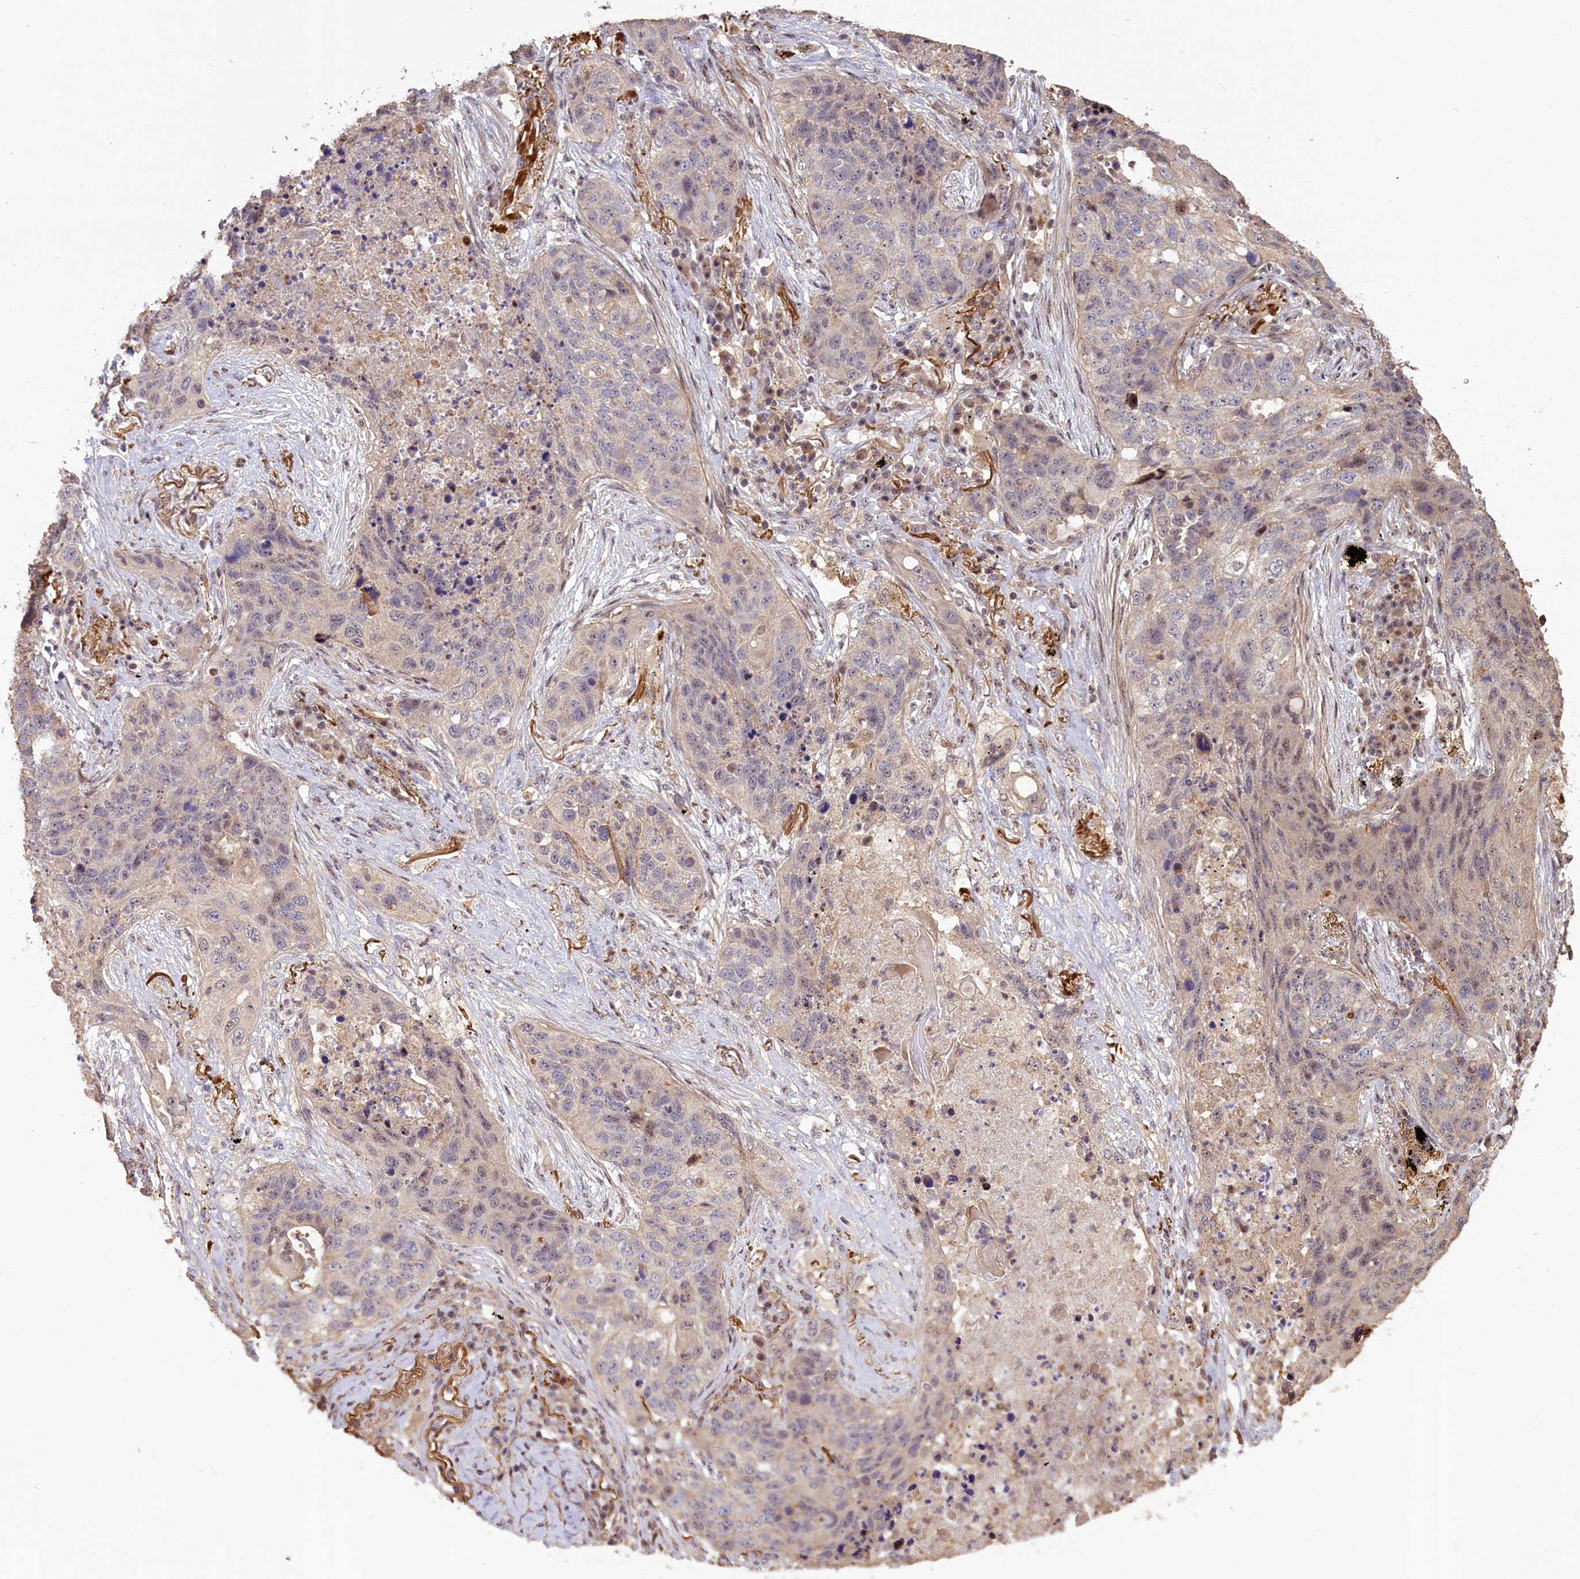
{"staining": {"intensity": "weak", "quantity": "<25%", "location": "nuclear"}, "tissue": "lung cancer", "cell_type": "Tumor cells", "image_type": "cancer", "snomed": [{"axis": "morphology", "description": "Squamous cell carcinoma, NOS"}, {"axis": "topography", "description": "Lung"}], "caption": "Immunohistochemistry image of human lung cancer stained for a protein (brown), which exhibits no expression in tumor cells.", "gene": "FUZ", "patient": {"sex": "female", "age": 63}}